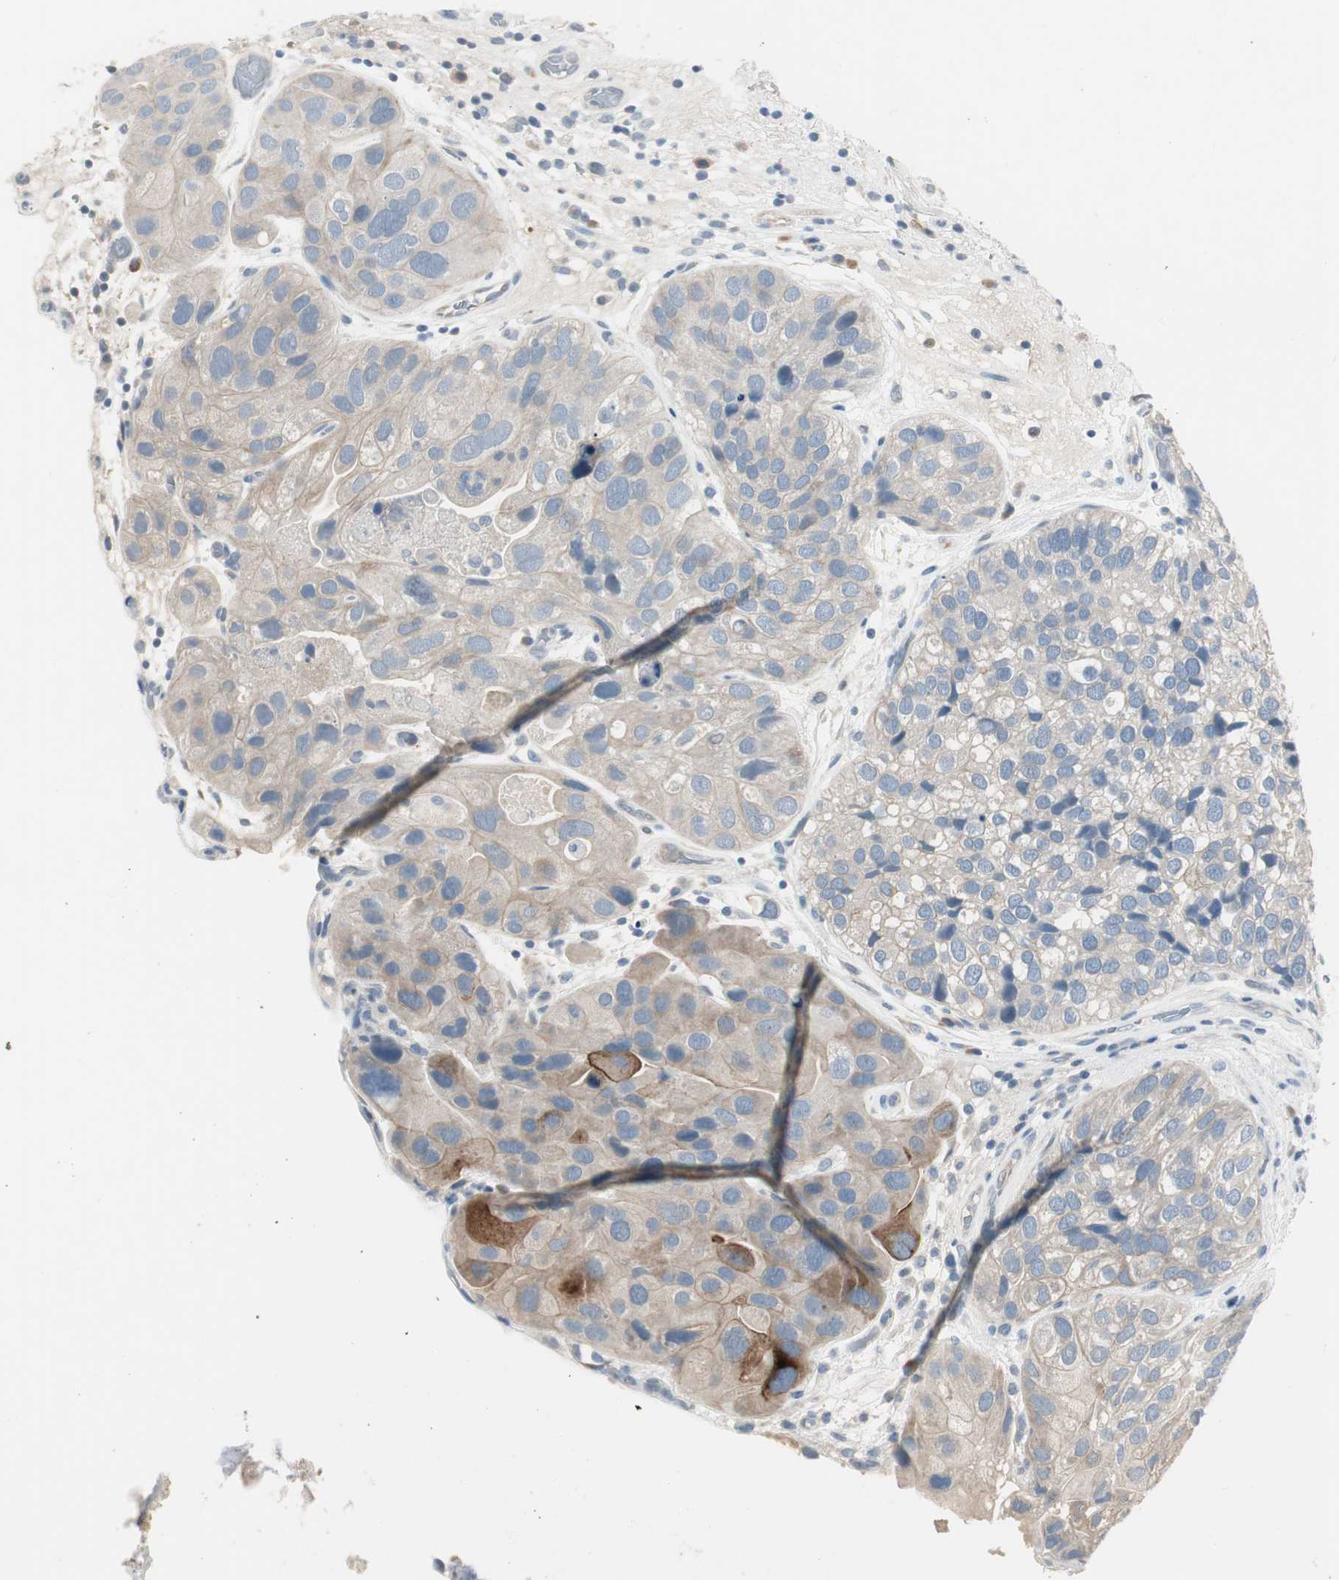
{"staining": {"intensity": "moderate", "quantity": "<25%", "location": "cytoplasmic/membranous"}, "tissue": "urothelial cancer", "cell_type": "Tumor cells", "image_type": "cancer", "snomed": [{"axis": "morphology", "description": "Urothelial carcinoma, High grade"}, {"axis": "topography", "description": "Urinary bladder"}], "caption": "Urothelial cancer tissue reveals moderate cytoplasmic/membranous expression in approximately <25% of tumor cells, visualized by immunohistochemistry. The staining is performed using DAB brown chromogen to label protein expression. The nuclei are counter-stained blue using hematoxylin.", "gene": "SPINK4", "patient": {"sex": "female", "age": 64}}